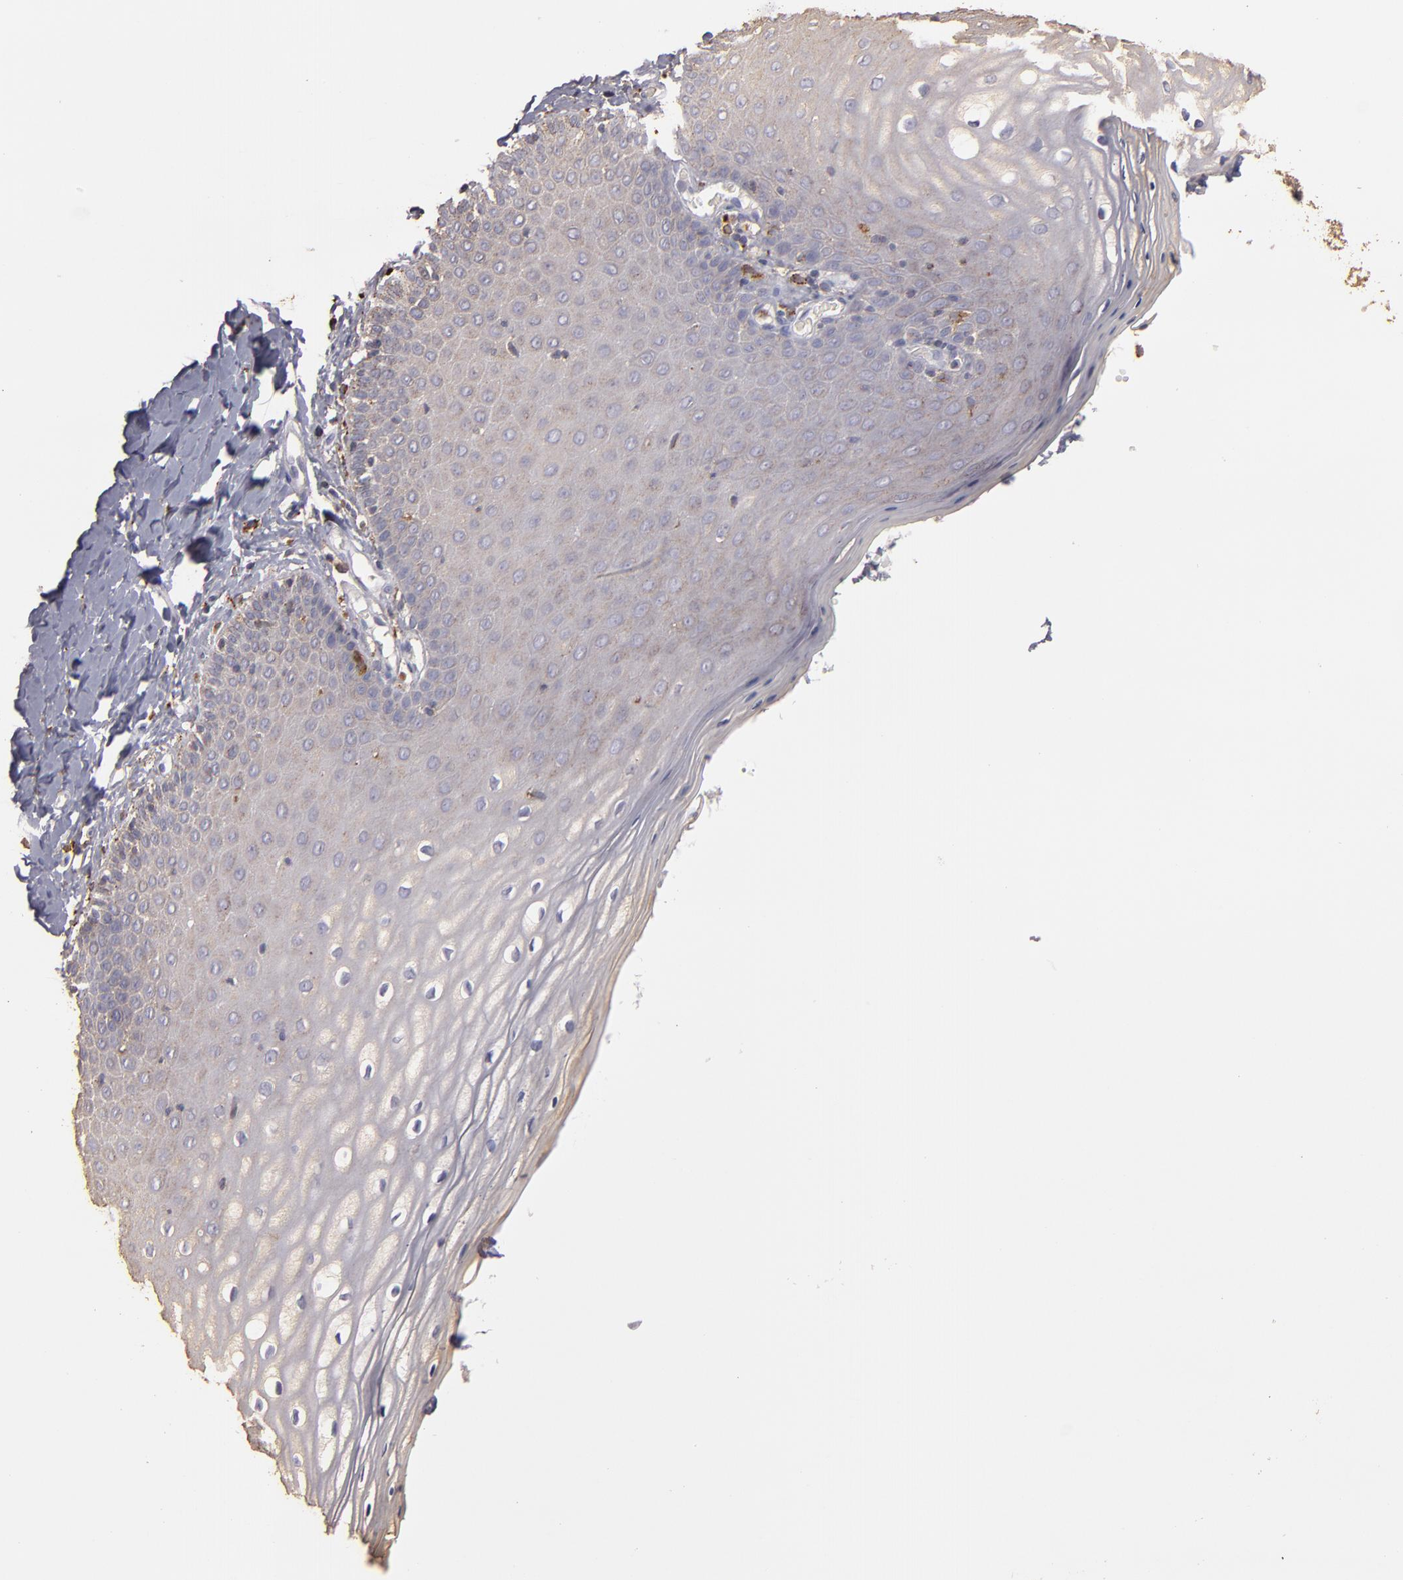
{"staining": {"intensity": "weak", "quantity": "25%-75%", "location": "cytoplasmic/membranous"}, "tissue": "vagina", "cell_type": "Squamous epithelial cells", "image_type": "normal", "snomed": [{"axis": "morphology", "description": "Normal tissue, NOS"}, {"axis": "topography", "description": "Vagina"}], "caption": "Immunohistochemical staining of unremarkable vagina displays 25%-75% levels of weak cytoplasmic/membranous protein staining in approximately 25%-75% of squamous epithelial cells.", "gene": "TRAF1", "patient": {"sex": "female", "age": 55}}